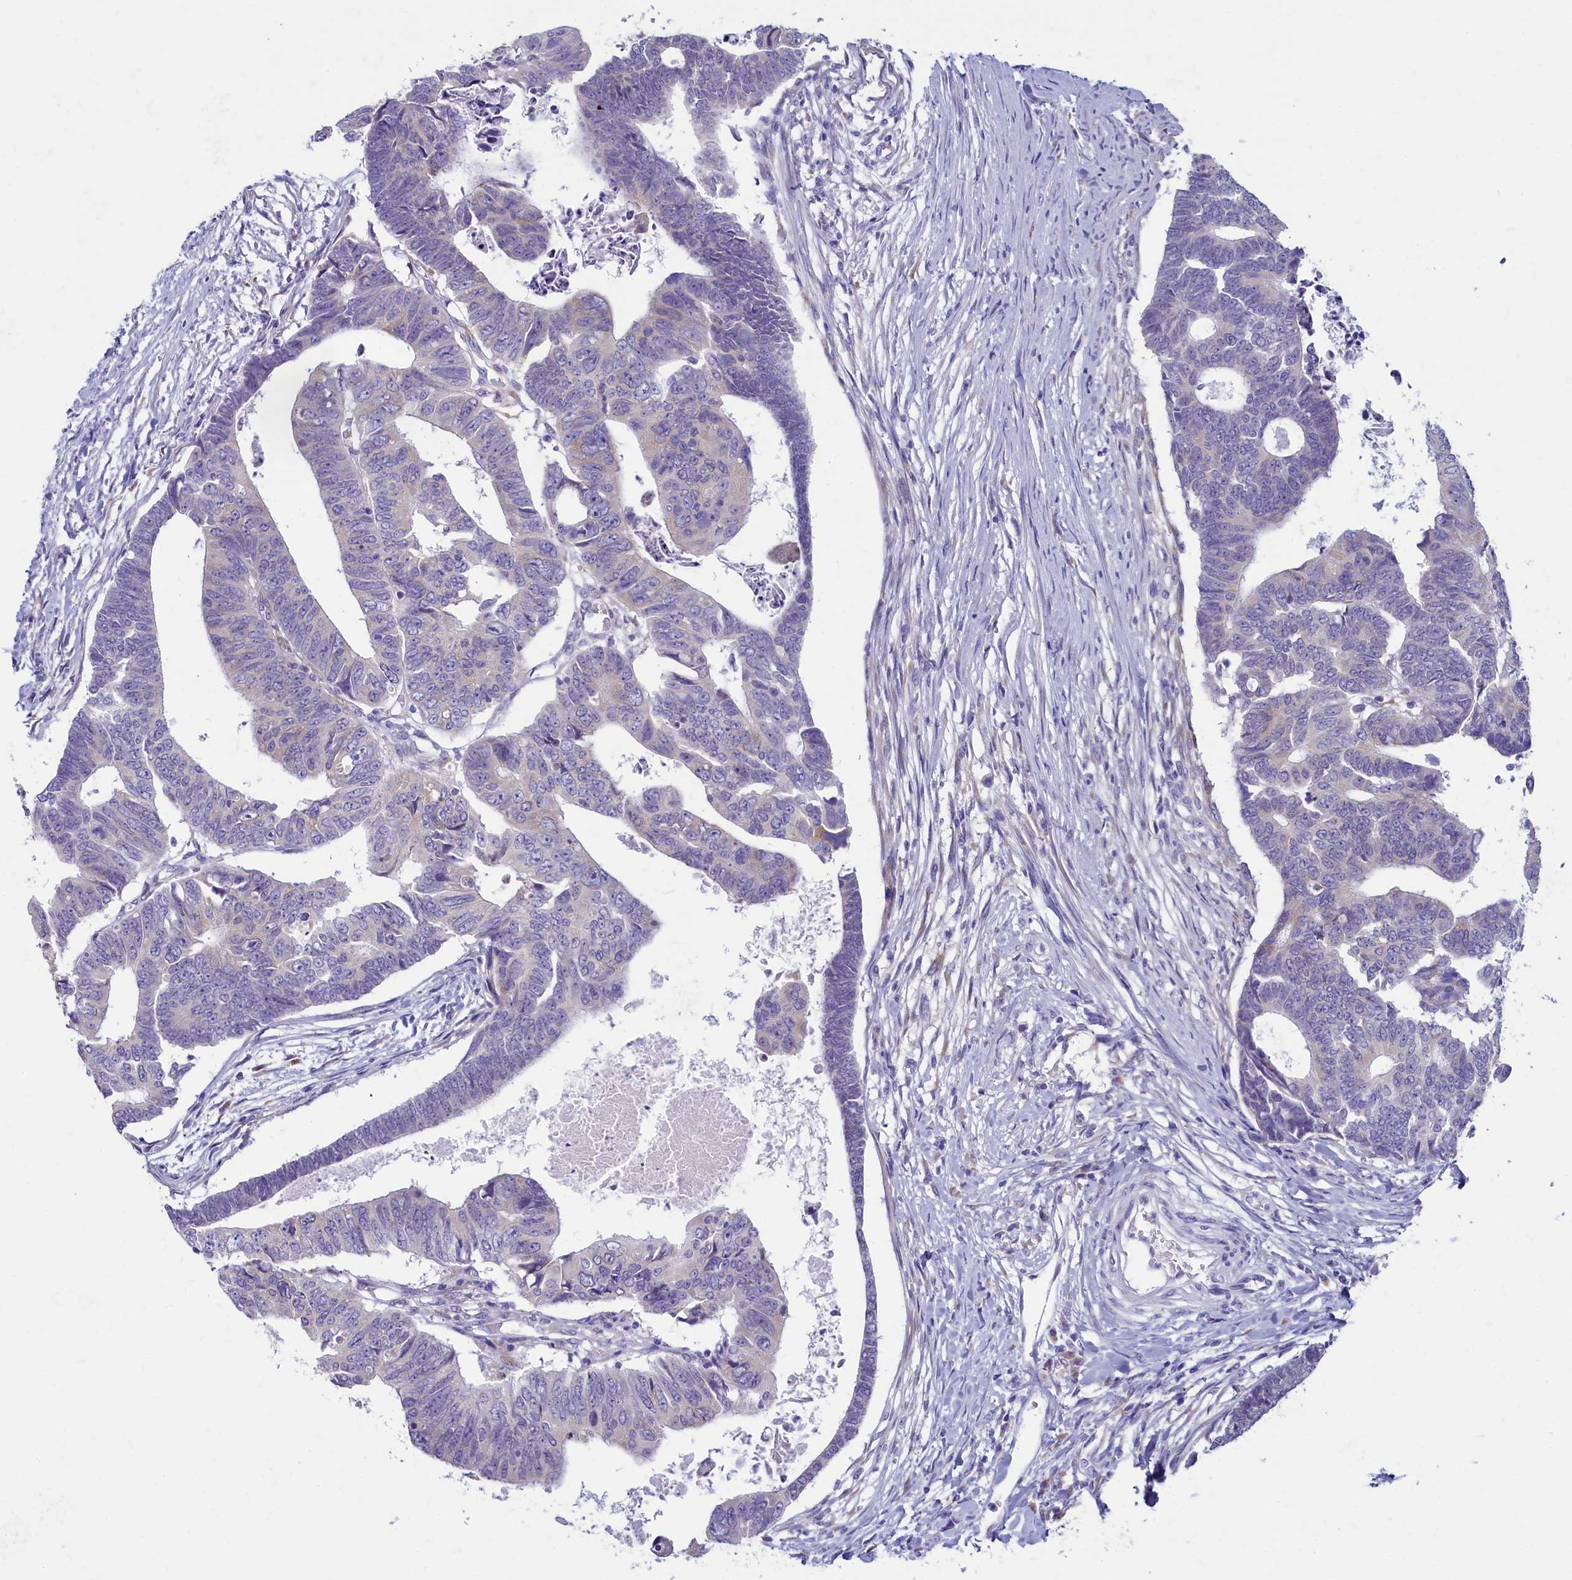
{"staining": {"intensity": "weak", "quantity": "<25%", "location": "cytoplasmic/membranous"}, "tissue": "colorectal cancer", "cell_type": "Tumor cells", "image_type": "cancer", "snomed": [{"axis": "morphology", "description": "Adenocarcinoma, NOS"}, {"axis": "topography", "description": "Rectum"}], "caption": "This is an immunohistochemistry (IHC) micrograph of adenocarcinoma (colorectal). There is no staining in tumor cells.", "gene": "SKA3", "patient": {"sex": "female", "age": 65}}